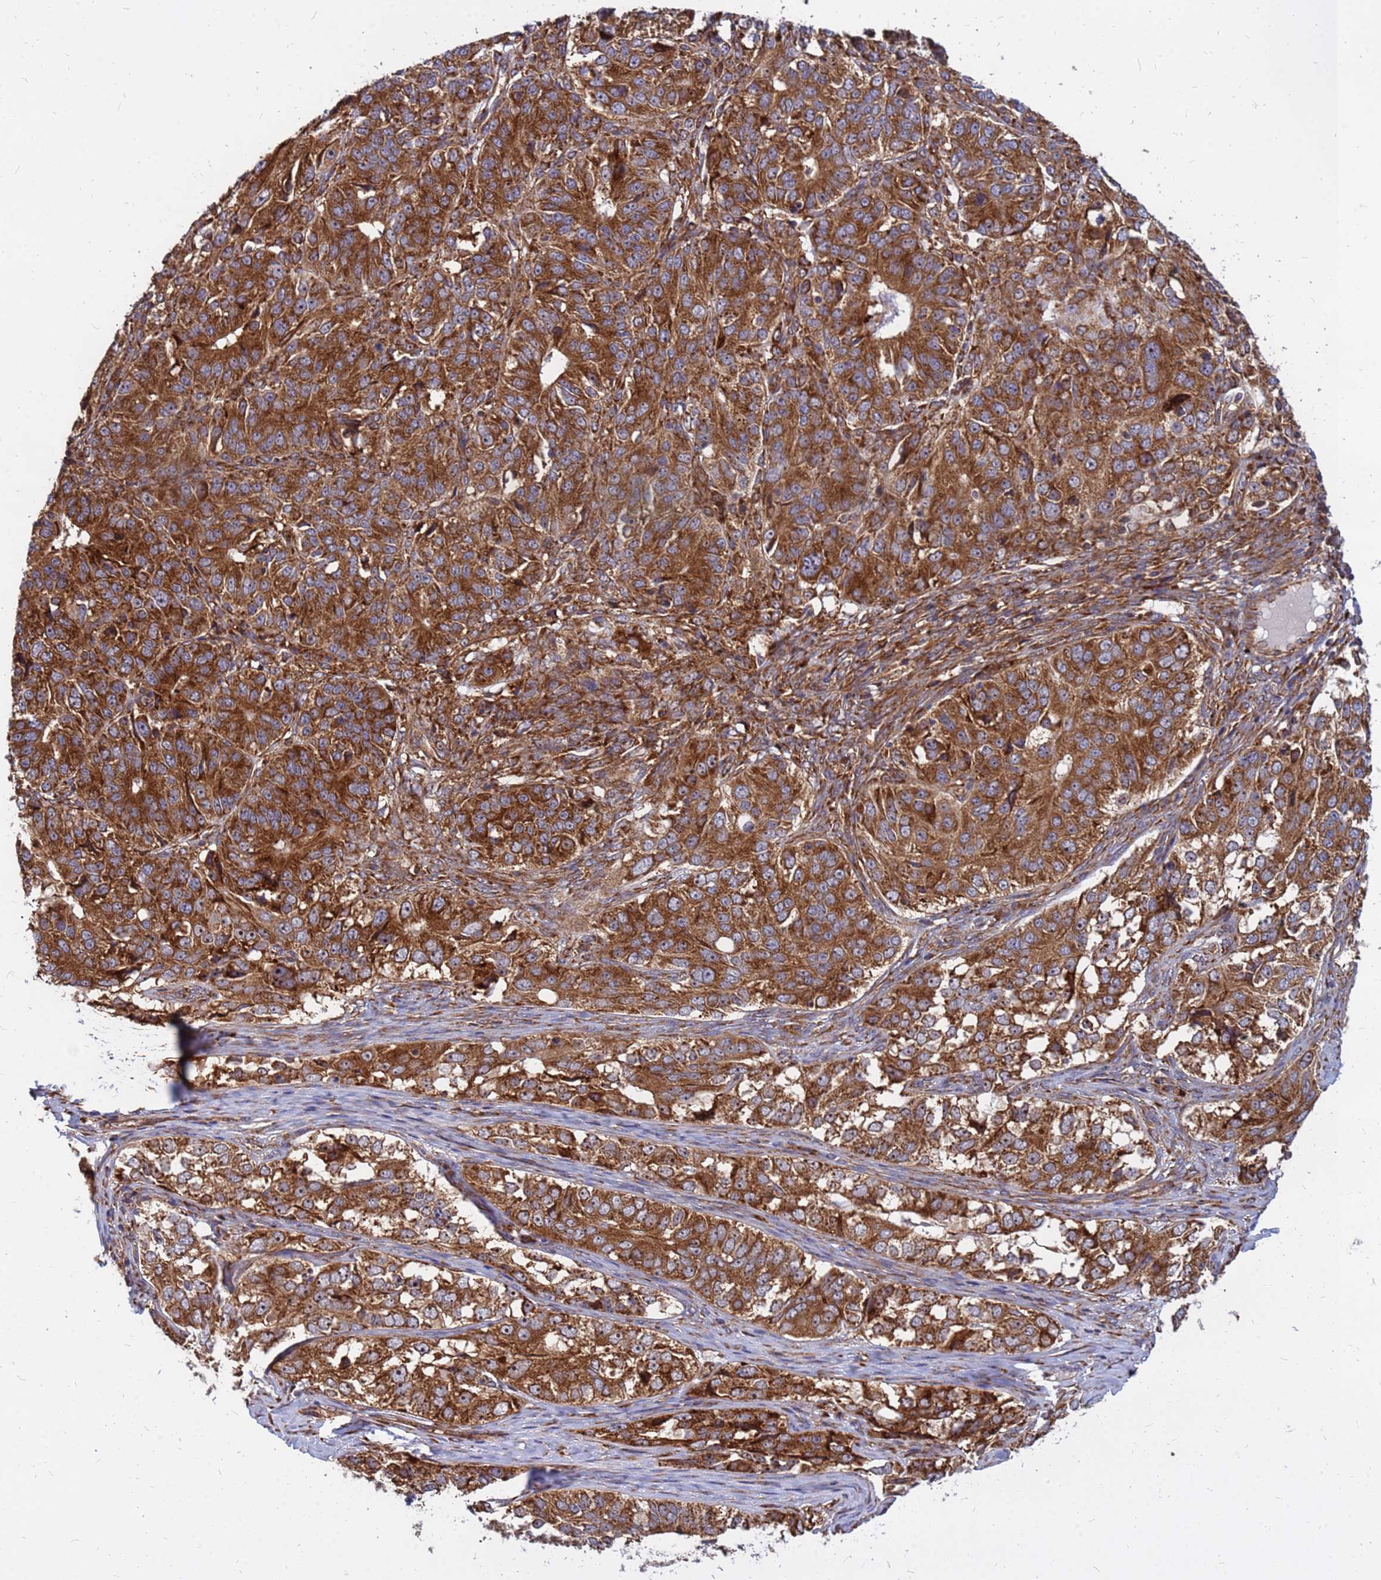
{"staining": {"intensity": "strong", "quantity": ">75%", "location": "cytoplasmic/membranous"}, "tissue": "ovarian cancer", "cell_type": "Tumor cells", "image_type": "cancer", "snomed": [{"axis": "morphology", "description": "Carcinoma, endometroid"}, {"axis": "topography", "description": "Ovary"}], "caption": "An immunohistochemistry (IHC) micrograph of tumor tissue is shown. Protein staining in brown highlights strong cytoplasmic/membranous positivity in endometroid carcinoma (ovarian) within tumor cells.", "gene": "RPL8", "patient": {"sex": "female", "age": 51}}